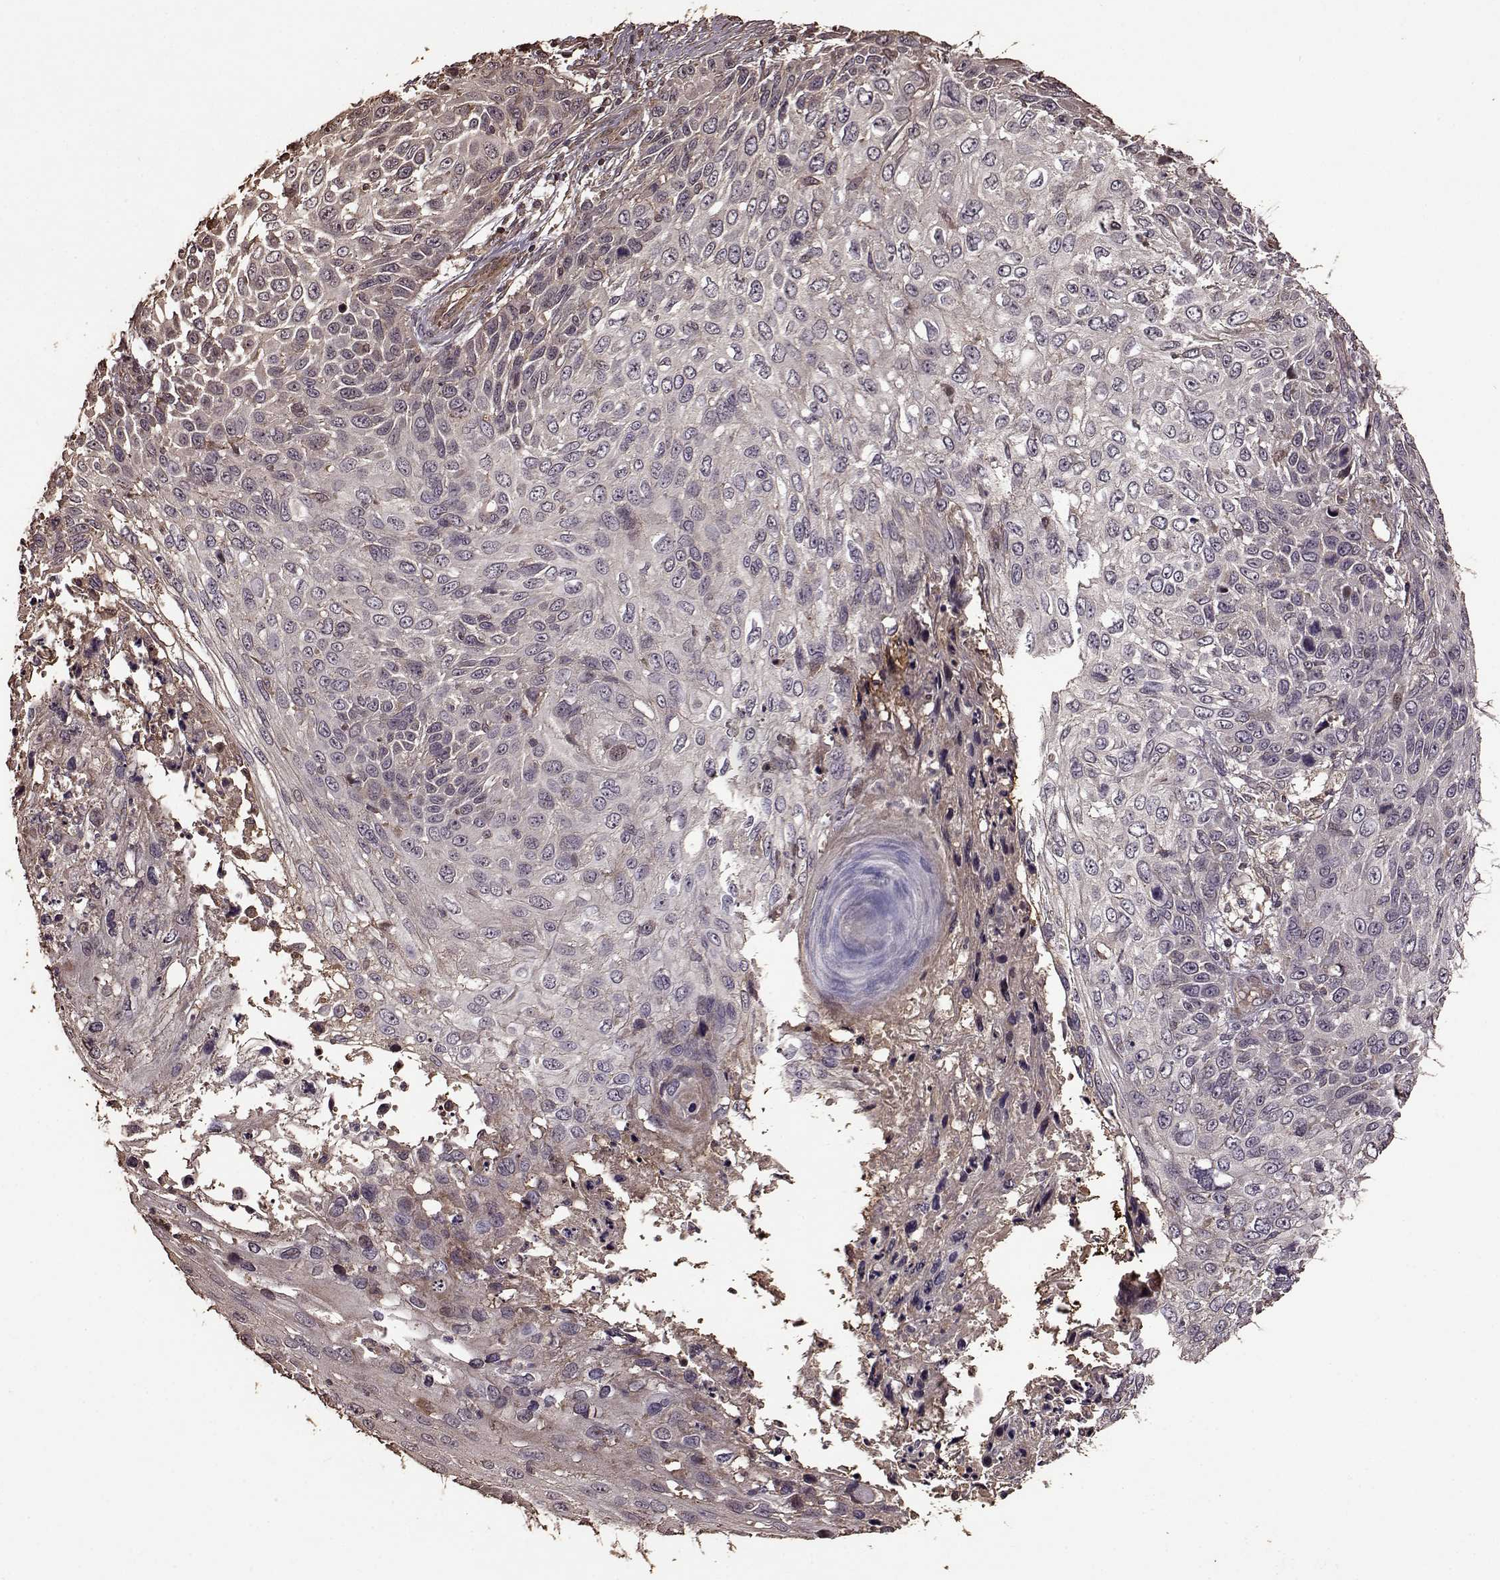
{"staining": {"intensity": "negative", "quantity": "none", "location": "none"}, "tissue": "skin cancer", "cell_type": "Tumor cells", "image_type": "cancer", "snomed": [{"axis": "morphology", "description": "Squamous cell carcinoma, NOS"}, {"axis": "topography", "description": "Skin"}], "caption": "Micrograph shows no protein staining in tumor cells of skin cancer (squamous cell carcinoma) tissue. (DAB (3,3'-diaminobenzidine) IHC with hematoxylin counter stain).", "gene": "FBXW11", "patient": {"sex": "male", "age": 92}}